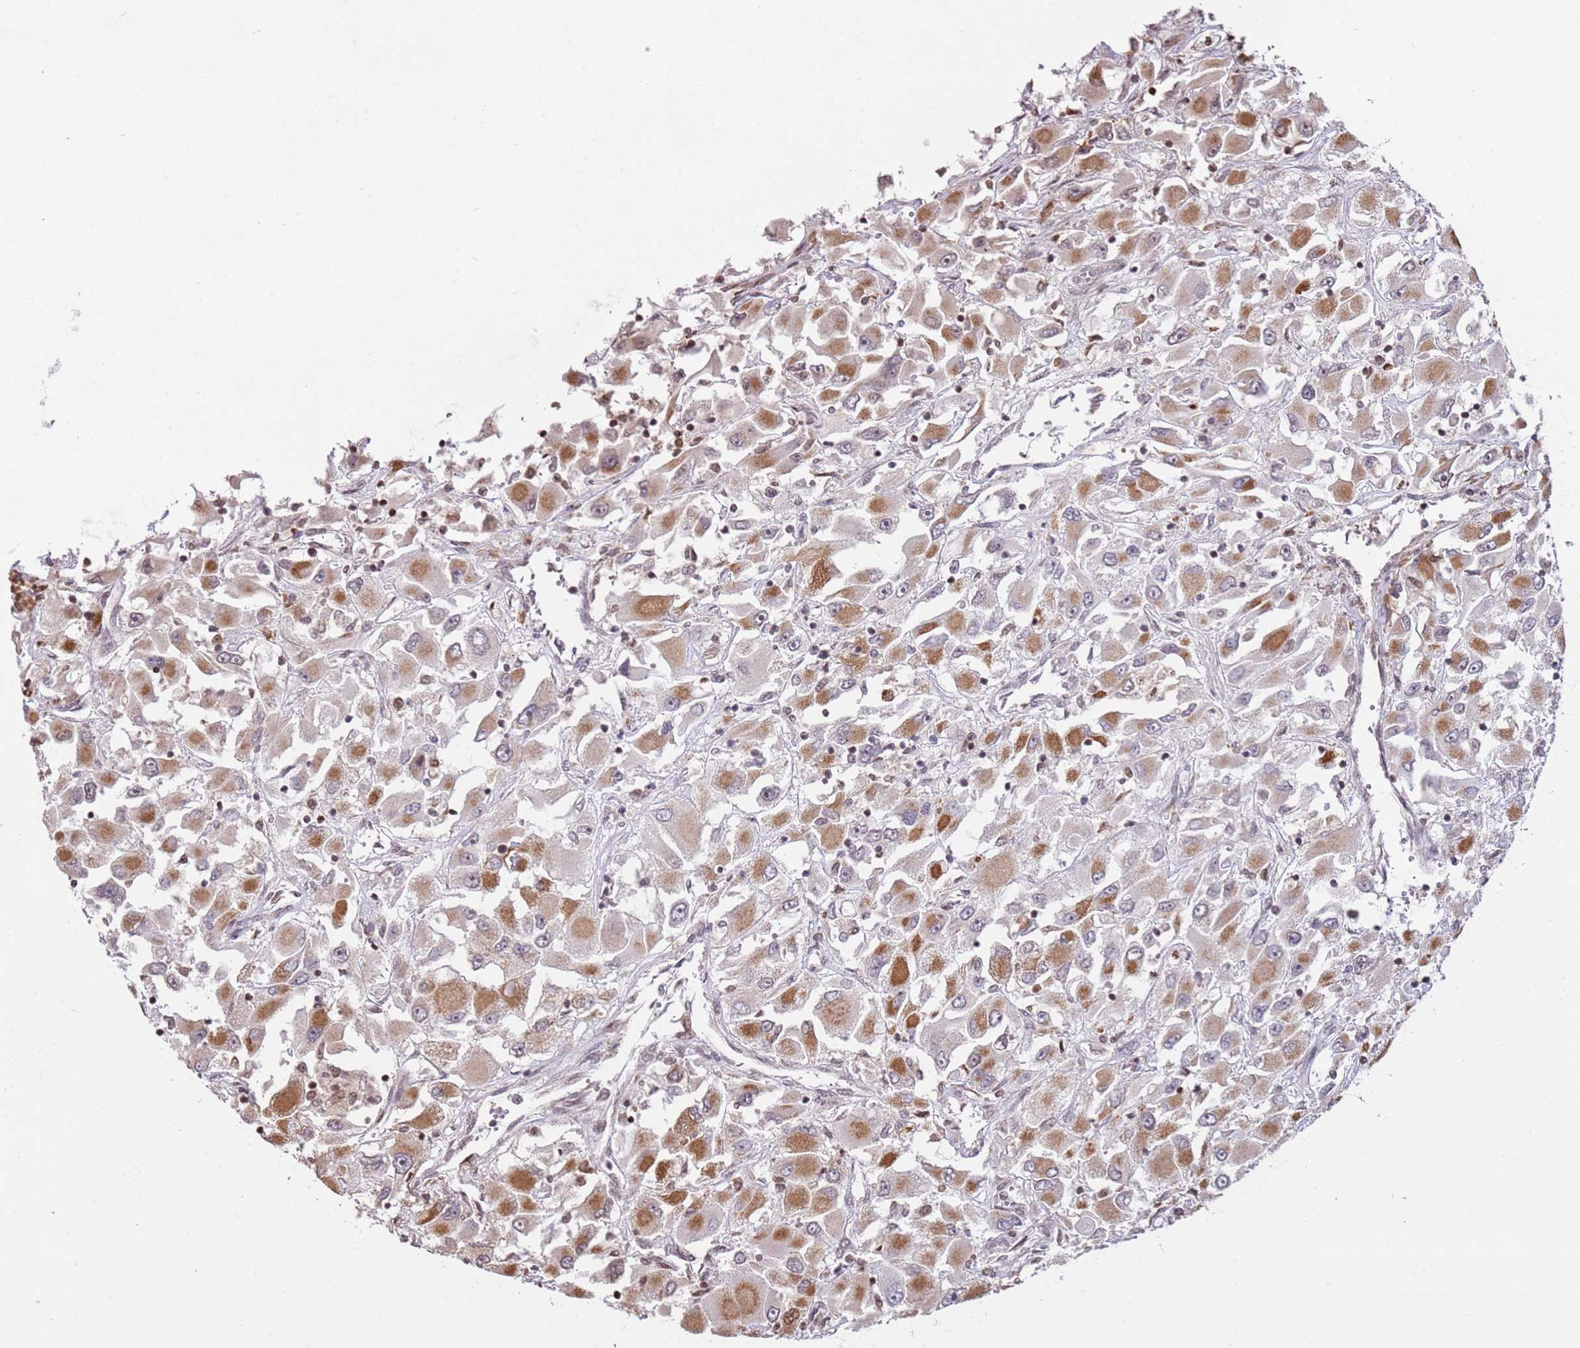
{"staining": {"intensity": "moderate", "quantity": ">75%", "location": "cytoplasmic/membranous"}, "tissue": "renal cancer", "cell_type": "Tumor cells", "image_type": "cancer", "snomed": [{"axis": "morphology", "description": "Adenocarcinoma, NOS"}, {"axis": "topography", "description": "Kidney"}], "caption": "Approximately >75% of tumor cells in renal cancer (adenocarcinoma) exhibit moderate cytoplasmic/membranous protein staining as visualized by brown immunohistochemical staining.", "gene": "SCAF1", "patient": {"sex": "female", "age": 52}}